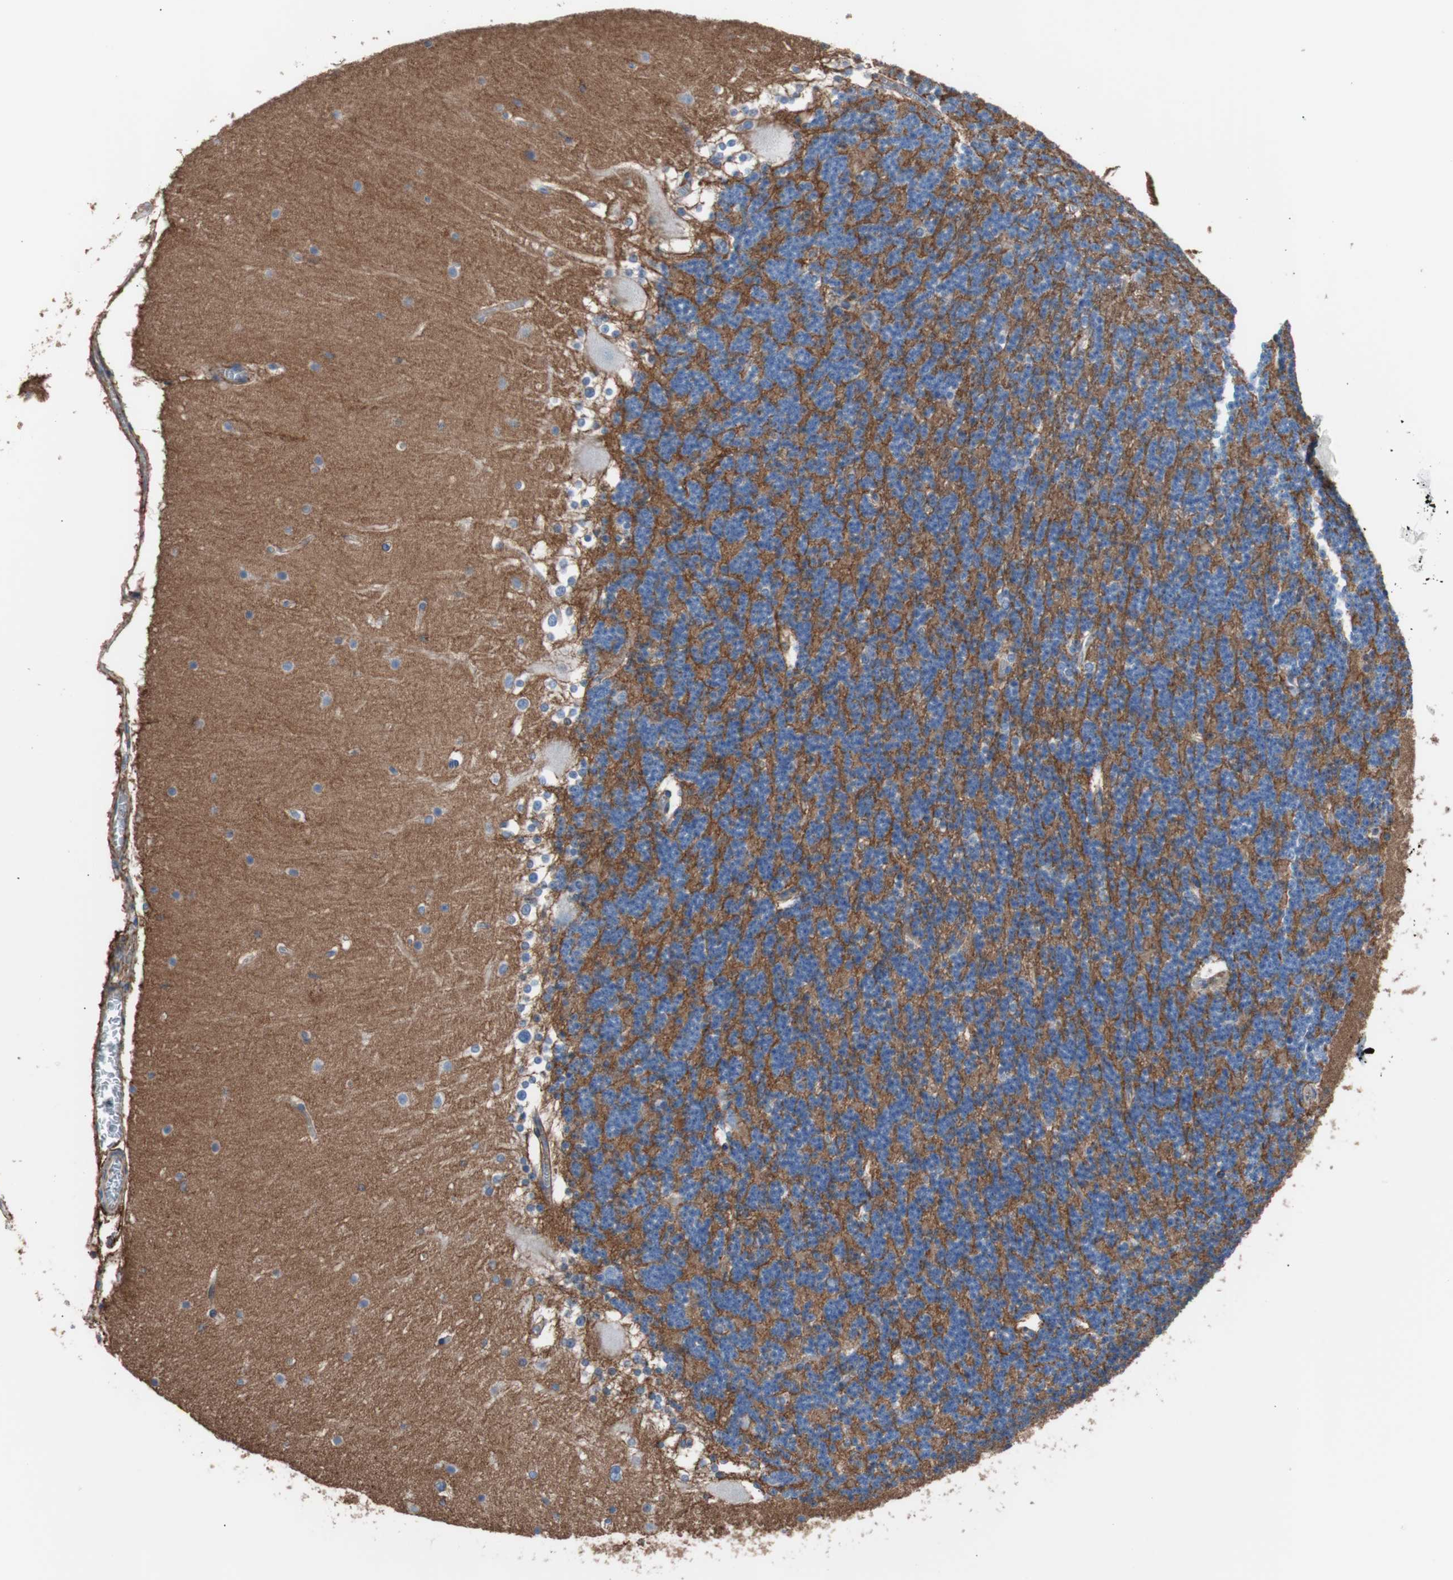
{"staining": {"intensity": "negative", "quantity": "none", "location": "none"}, "tissue": "cerebellum", "cell_type": "Cells in granular layer", "image_type": "normal", "snomed": [{"axis": "morphology", "description": "Normal tissue, NOS"}, {"axis": "topography", "description": "Cerebellum"}], "caption": "A photomicrograph of cerebellum stained for a protein exhibits no brown staining in cells in granular layer.", "gene": "CD81", "patient": {"sex": "female", "age": 19}}